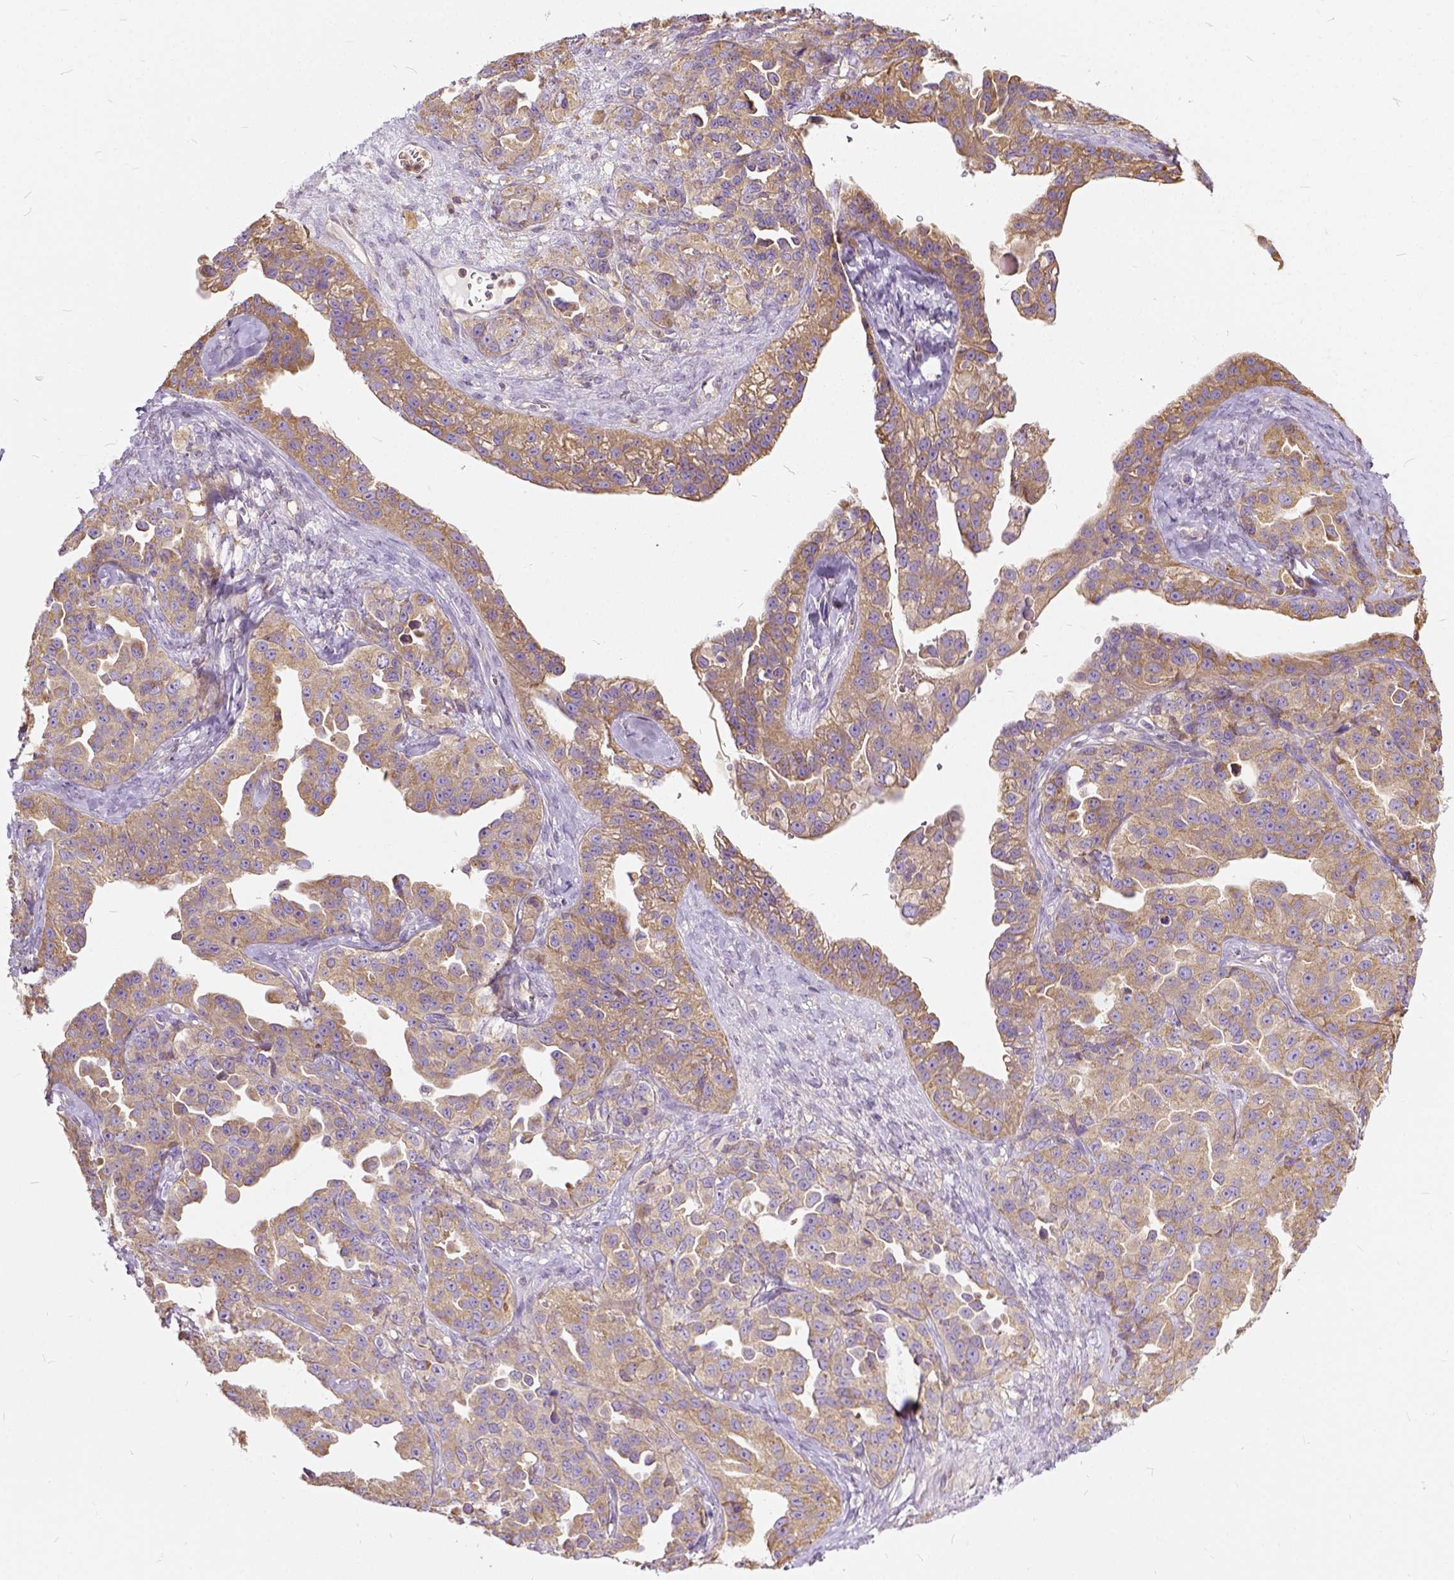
{"staining": {"intensity": "weak", "quantity": ">75%", "location": "cytoplasmic/membranous"}, "tissue": "ovarian cancer", "cell_type": "Tumor cells", "image_type": "cancer", "snomed": [{"axis": "morphology", "description": "Cystadenocarcinoma, serous, NOS"}, {"axis": "topography", "description": "Ovary"}], "caption": "This histopathology image shows ovarian cancer stained with IHC to label a protein in brown. The cytoplasmic/membranous of tumor cells show weak positivity for the protein. Nuclei are counter-stained blue.", "gene": "CADM4", "patient": {"sex": "female", "age": 75}}